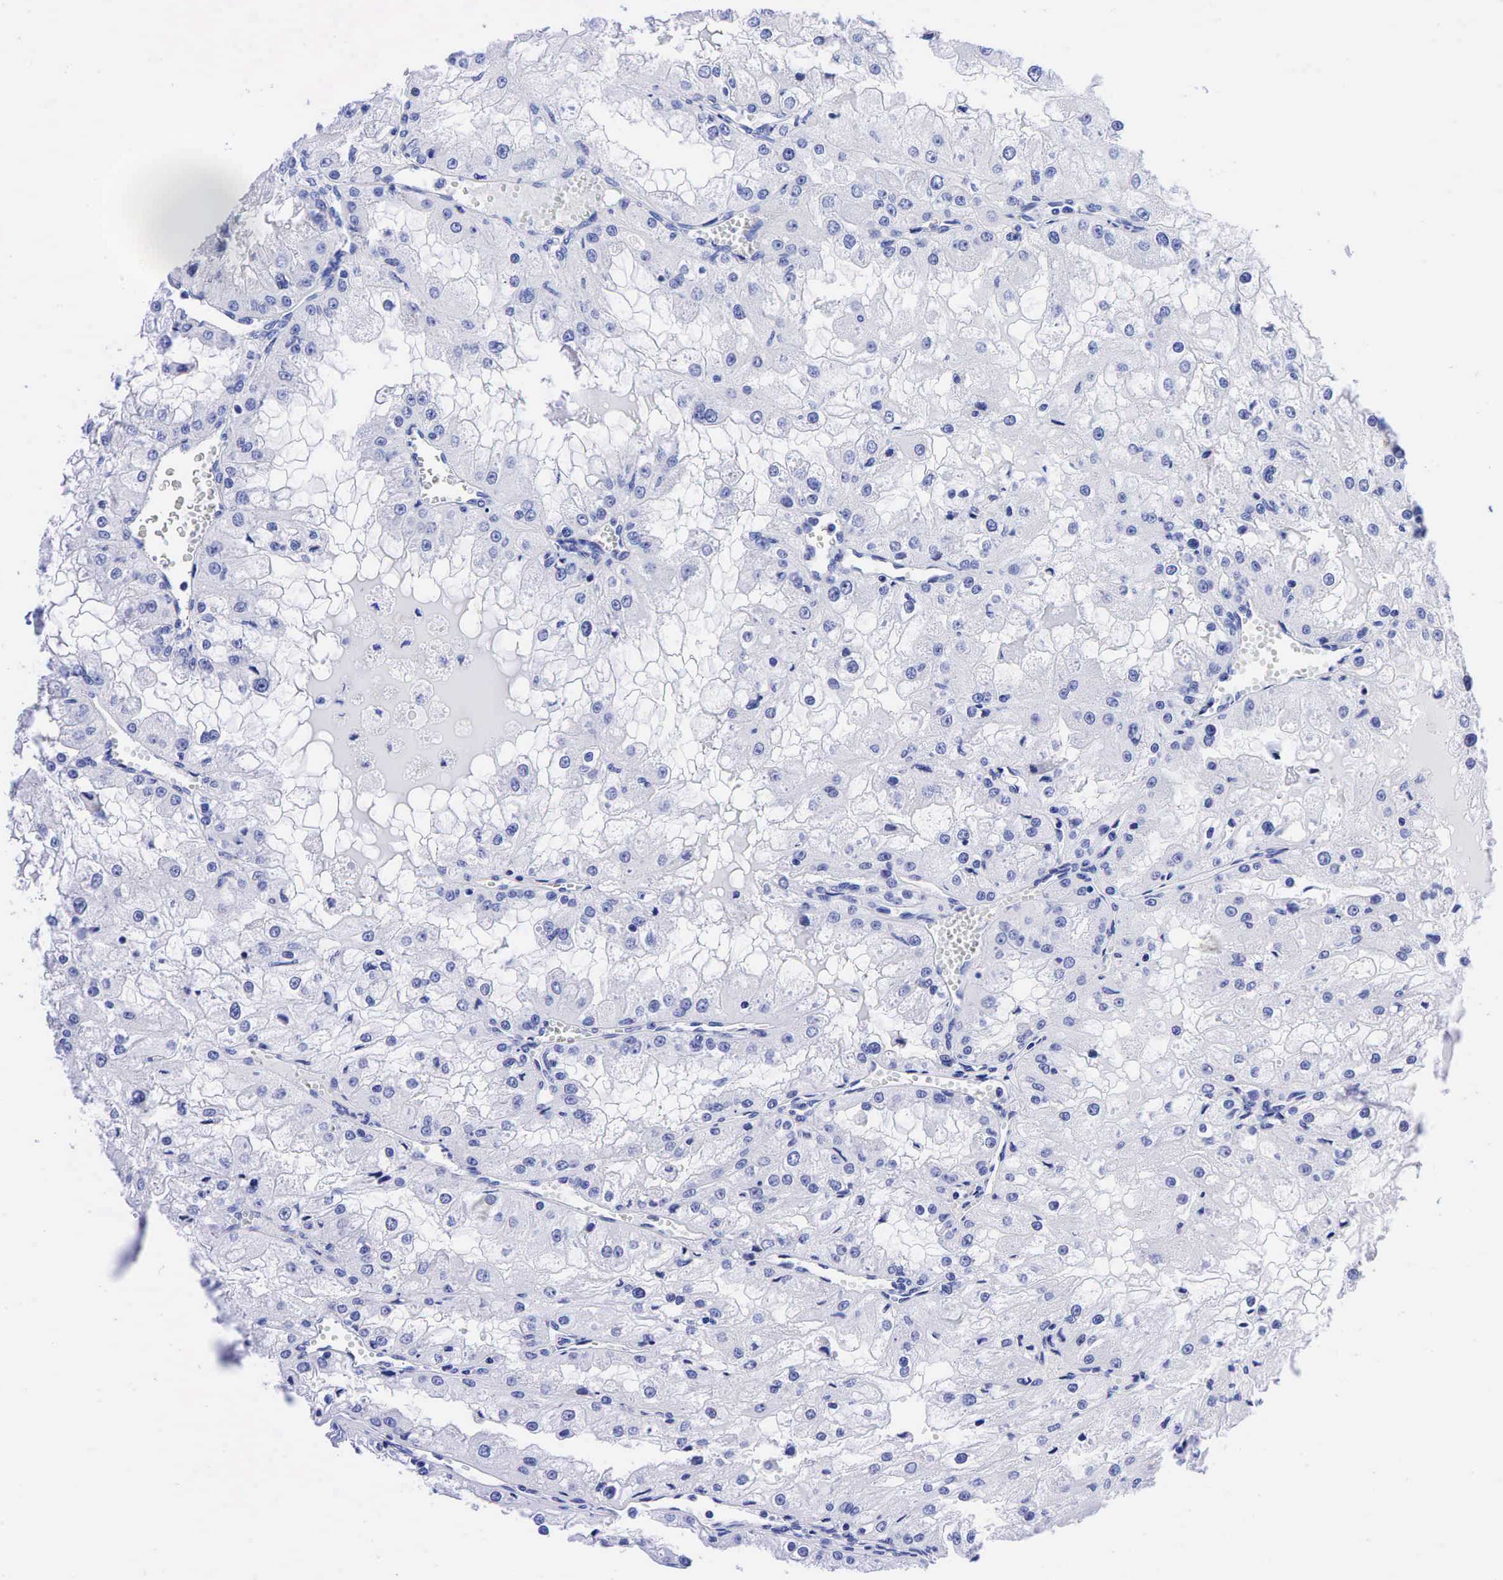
{"staining": {"intensity": "negative", "quantity": "none", "location": "none"}, "tissue": "renal cancer", "cell_type": "Tumor cells", "image_type": "cancer", "snomed": [{"axis": "morphology", "description": "Adenocarcinoma, NOS"}, {"axis": "topography", "description": "Kidney"}], "caption": "Immunohistochemical staining of human renal adenocarcinoma demonstrates no significant positivity in tumor cells.", "gene": "CEACAM5", "patient": {"sex": "female", "age": 74}}